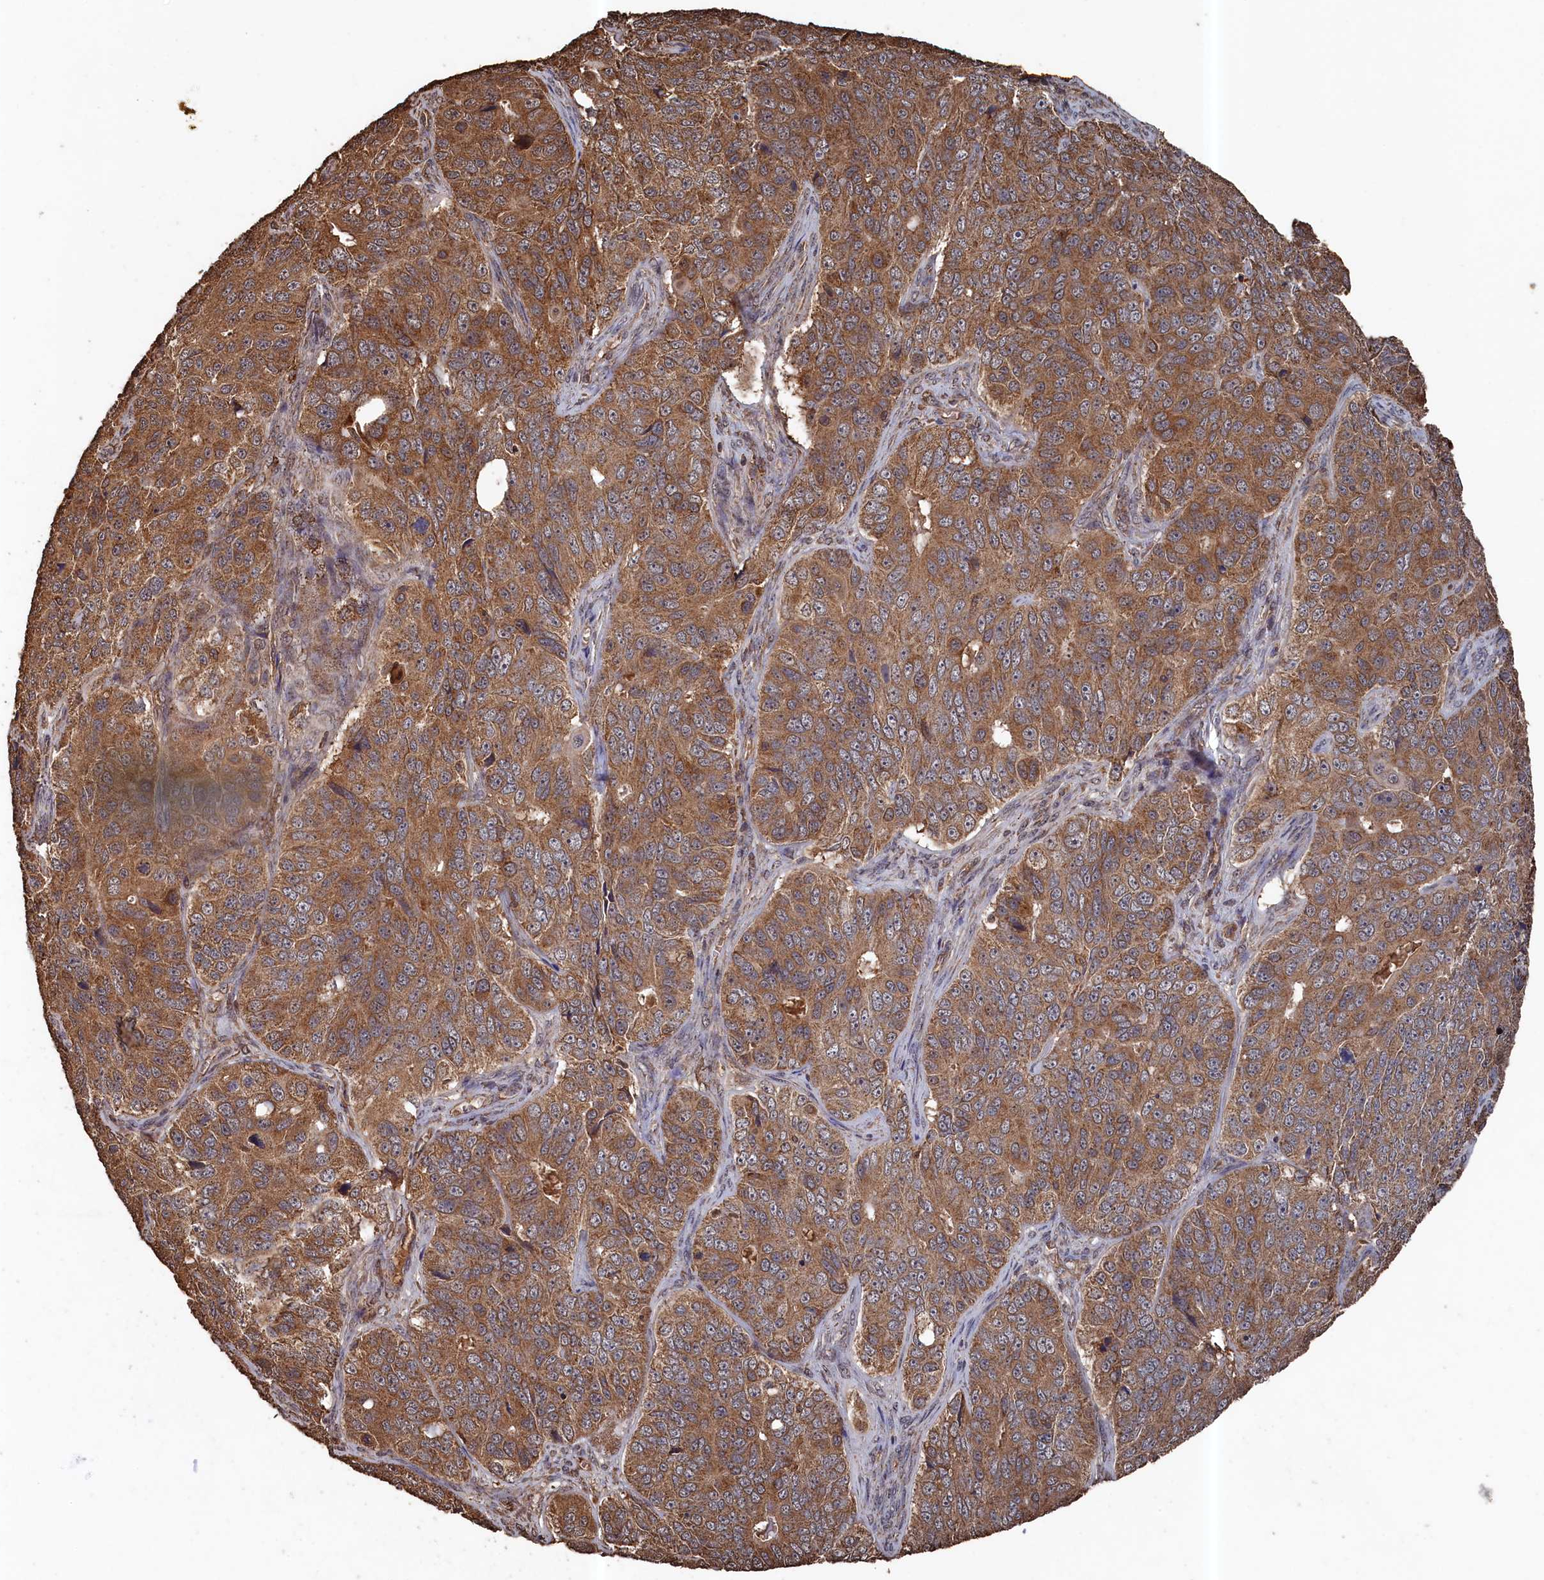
{"staining": {"intensity": "moderate", "quantity": ">75%", "location": "cytoplasmic/membranous"}, "tissue": "ovarian cancer", "cell_type": "Tumor cells", "image_type": "cancer", "snomed": [{"axis": "morphology", "description": "Carcinoma, endometroid"}, {"axis": "topography", "description": "Ovary"}], "caption": "Tumor cells demonstrate medium levels of moderate cytoplasmic/membranous staining in about >75% of cells in human ovarian endometroid carcinoma.", "gene": "SNX33", "patient": {"sex": "female", "age": 51}}